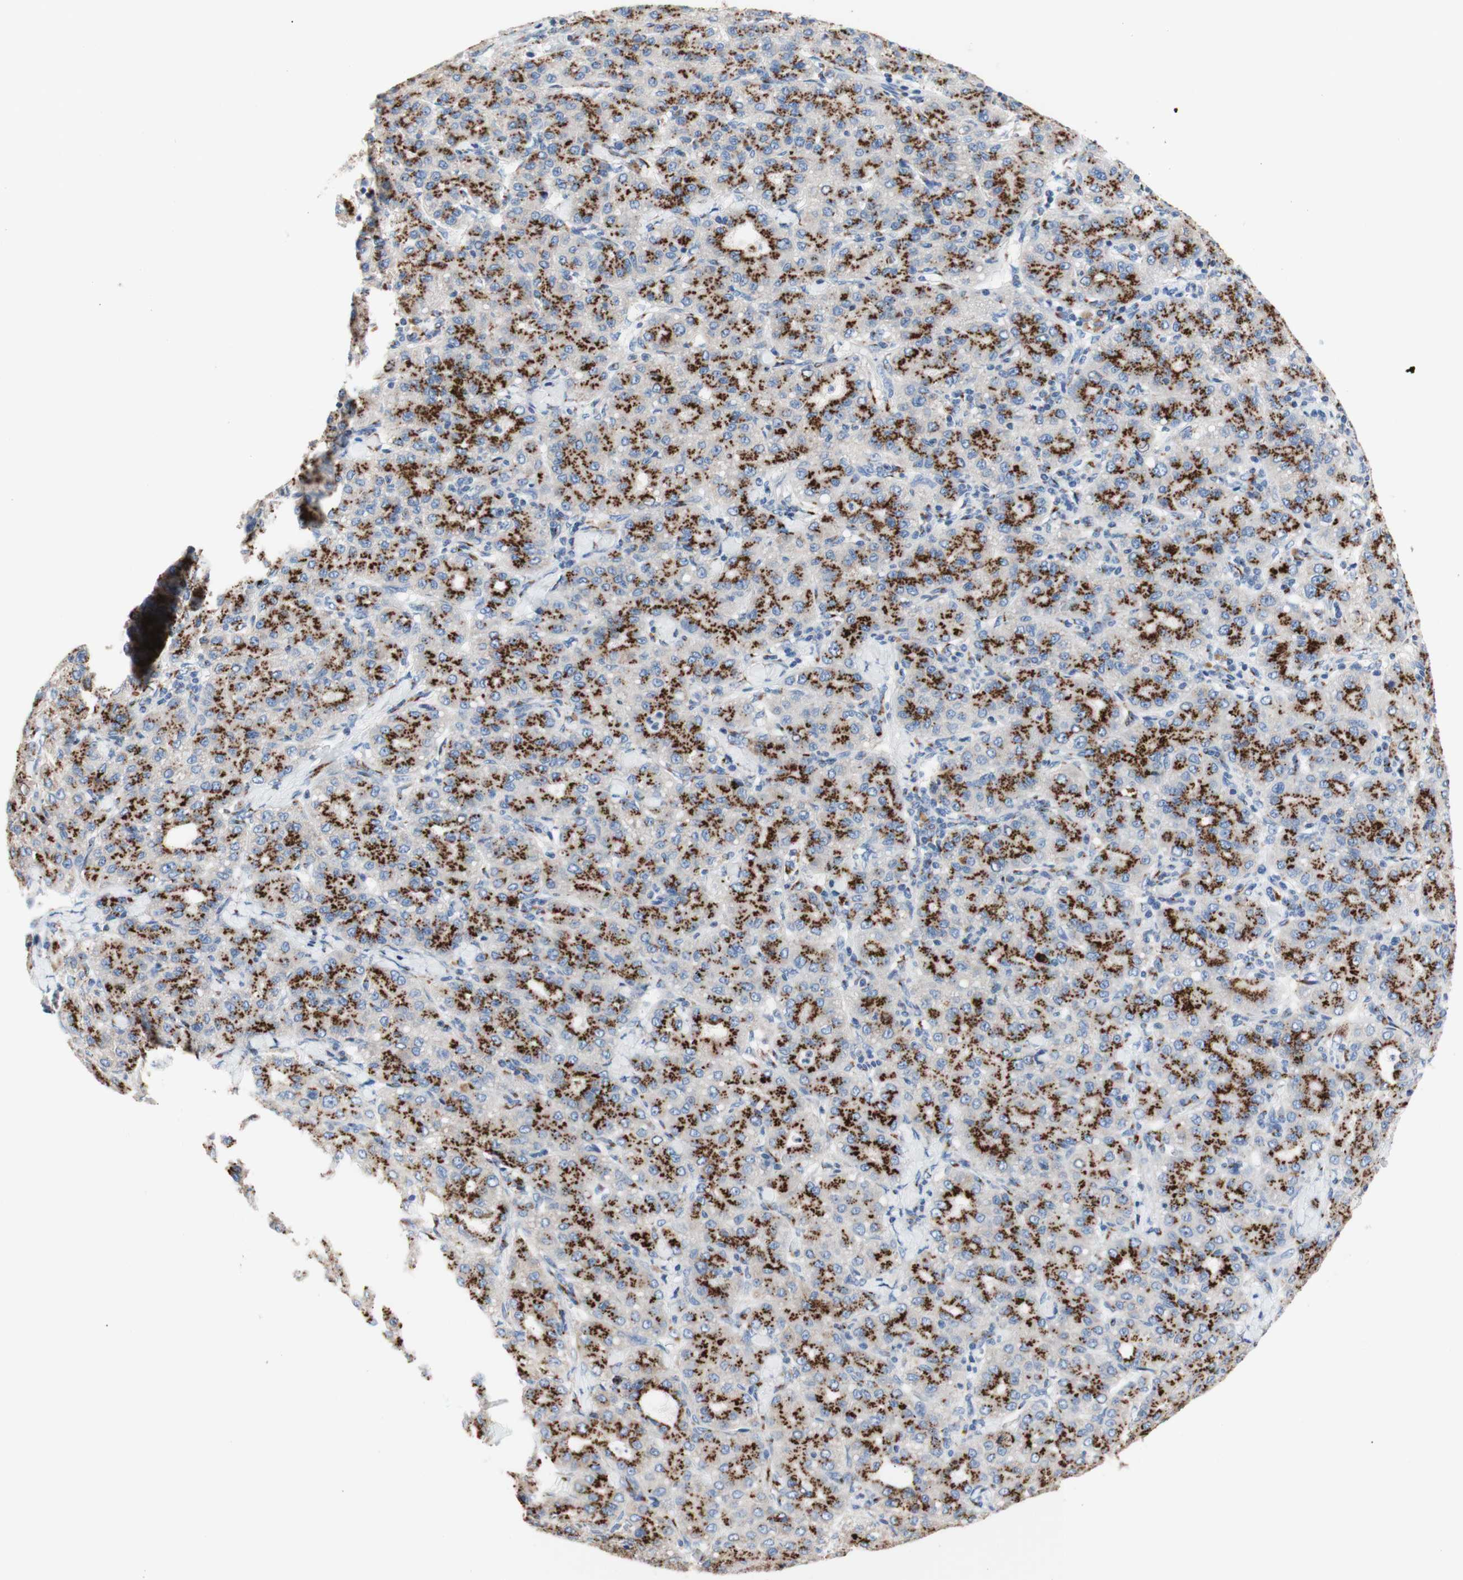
{"staining": {"intensity": "strong", "quantity": "25%-75%", "location": "cytoplasmic/membranous"}, "tissue": "liver cancer", "cell_type": "Tumor cells", "image_type": "cancer", "snomed": [{"axis": "morphology", "description": "Carcinoma, Hepatocellular, NOS"}, {"axis": "topography", "description": "Liver"}], "caption": "IHC micrograph of liver cancer stained for a protein (brown), which demonstrates high levels of strong cytoplasmic/membranous staining in approximately 25%-75% of tumor cells.", "gene": "GALNT2", "patient": {"sex": "male", "age": 65}}